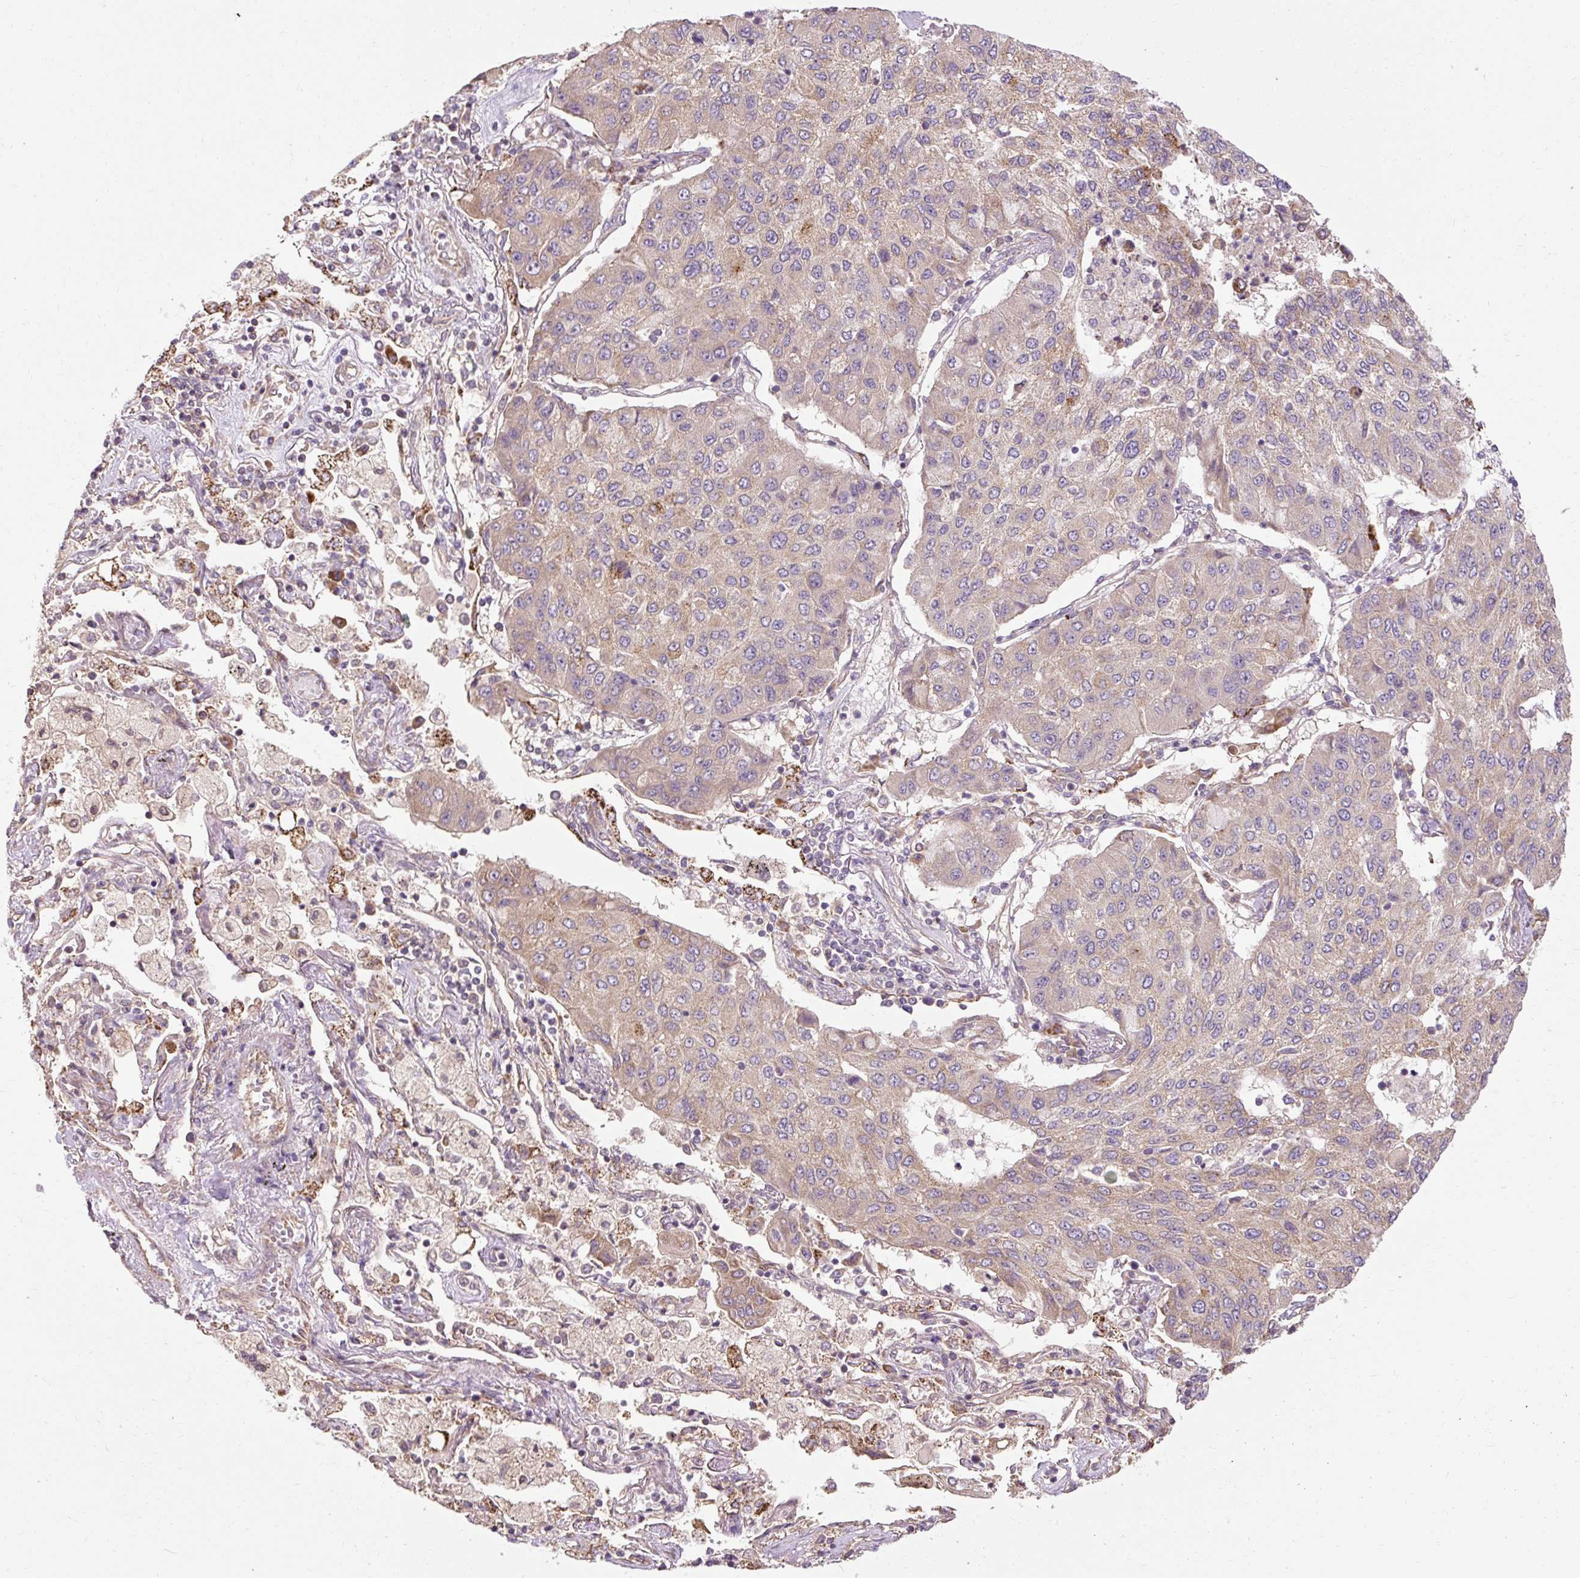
{"staining": {"intensity": "weak", "quantity": ">75%", "location": "cytoplasmic/membranous"}, "tissue": "lung cancer", "cell_type": "Tumor cells", "image_type": "cancer", "snomed": [{"axis": "morphology", "description": "Squamous cell carcinoma, NOS"}, {"axis": "topography", "description": "Lung"}], "caption": "Immunohistochemistry (DAB) staining of lung cancer (squamous cell carcinoma) demonstrates weak cytoplasmic/membranous protein expression in approximately >75% of tumor cells.", "gene": "FLRT1", "patient": {"sex": "male", "age": 74}}